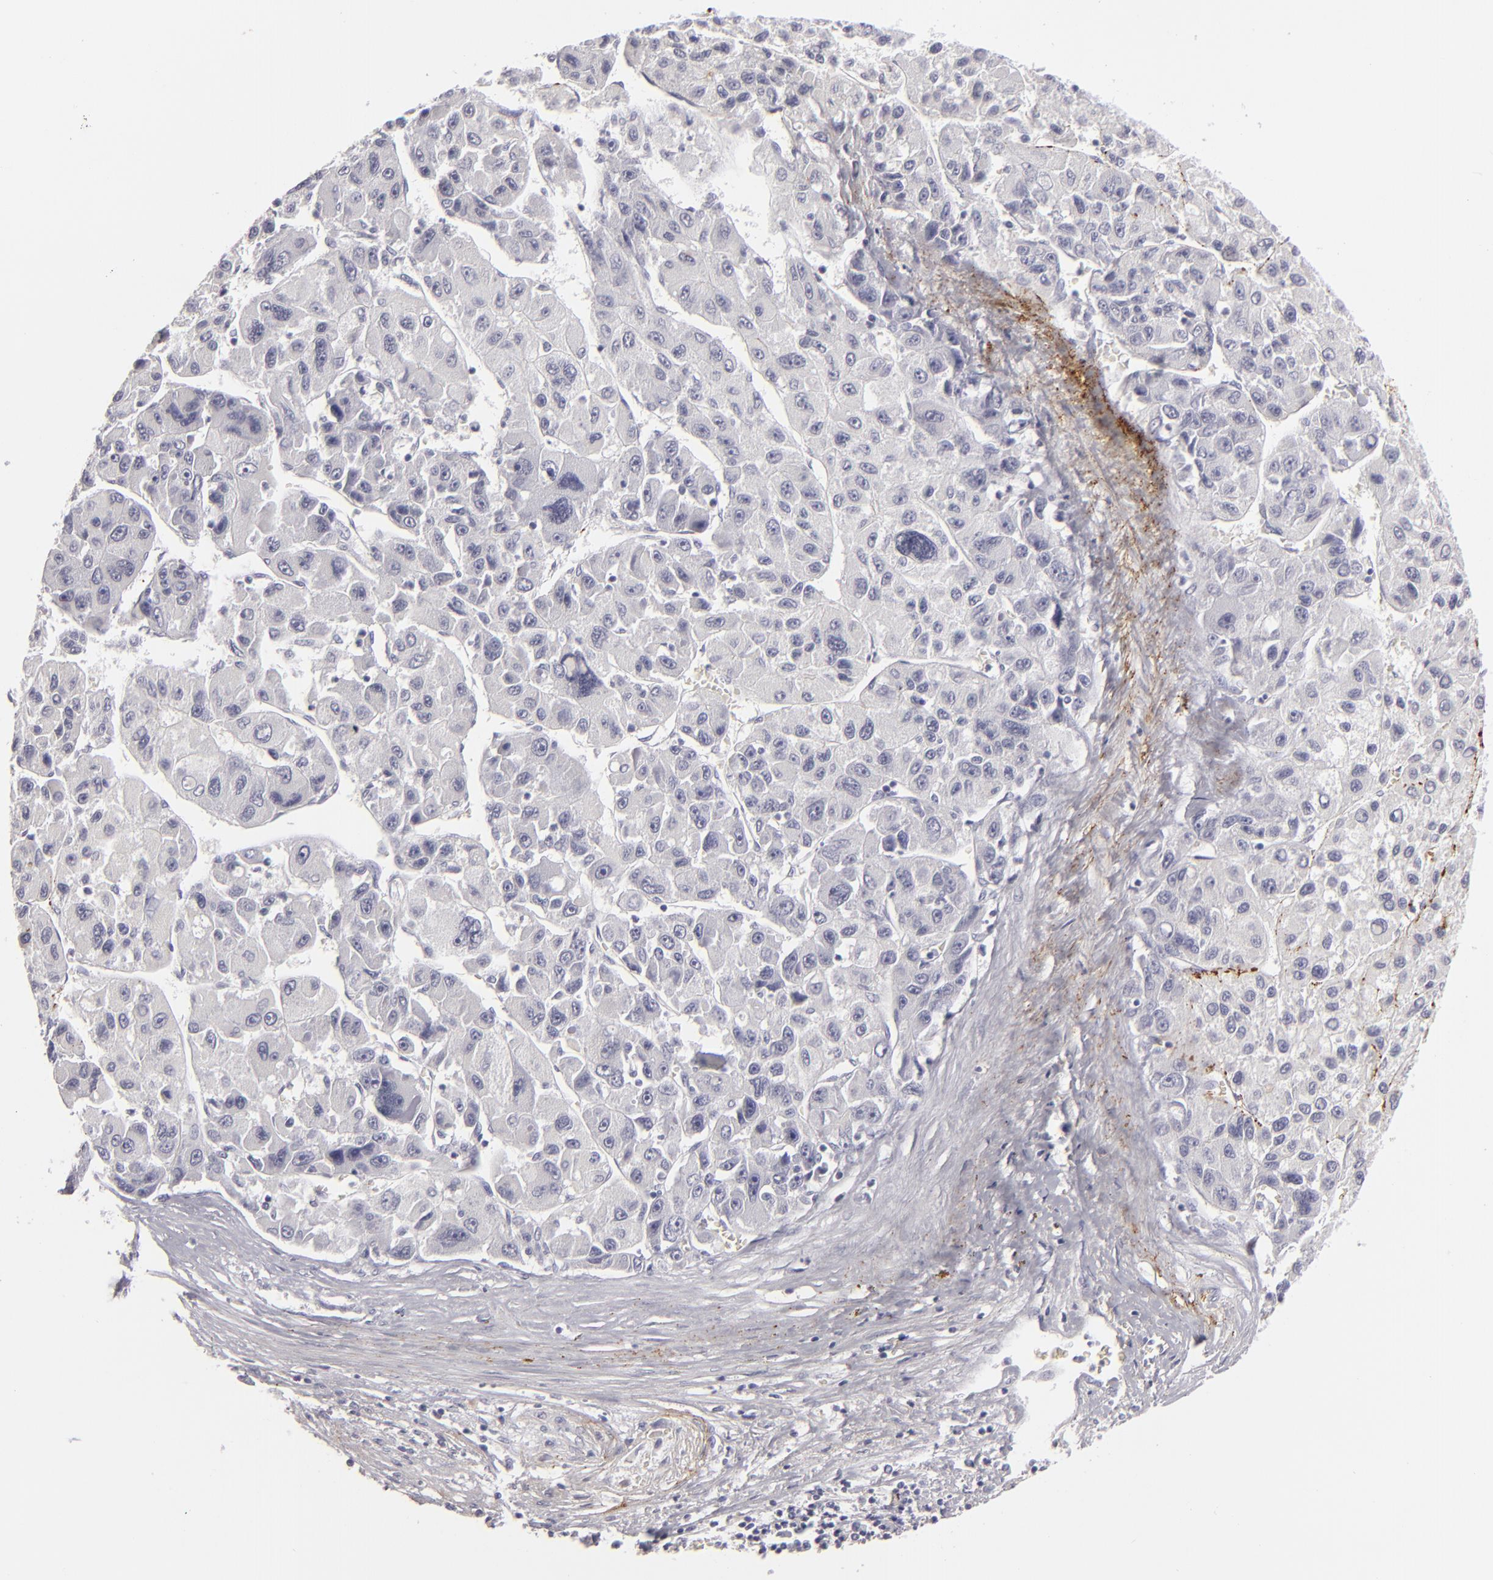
{"staining": {"intensity": "negative", "quantity": "none", "location": "none"}, "tissue": "liver cancer", "cell_type": "Tumor cells", "image_type": "cancer", "snomed": [{"axis": "morphology", "description": "Carcinoma, Hepatocellular, NOS"}, {"axis": "topography", "description": "Liver"}], "caption": "IHC micrograph of neoplastic tissue: liver hepatocellular carcinoma stained with DAB exhibits no significant protein positivity in tumor cells.", "gene": "C9", "patient": {"sex": "male", "age": 64}}